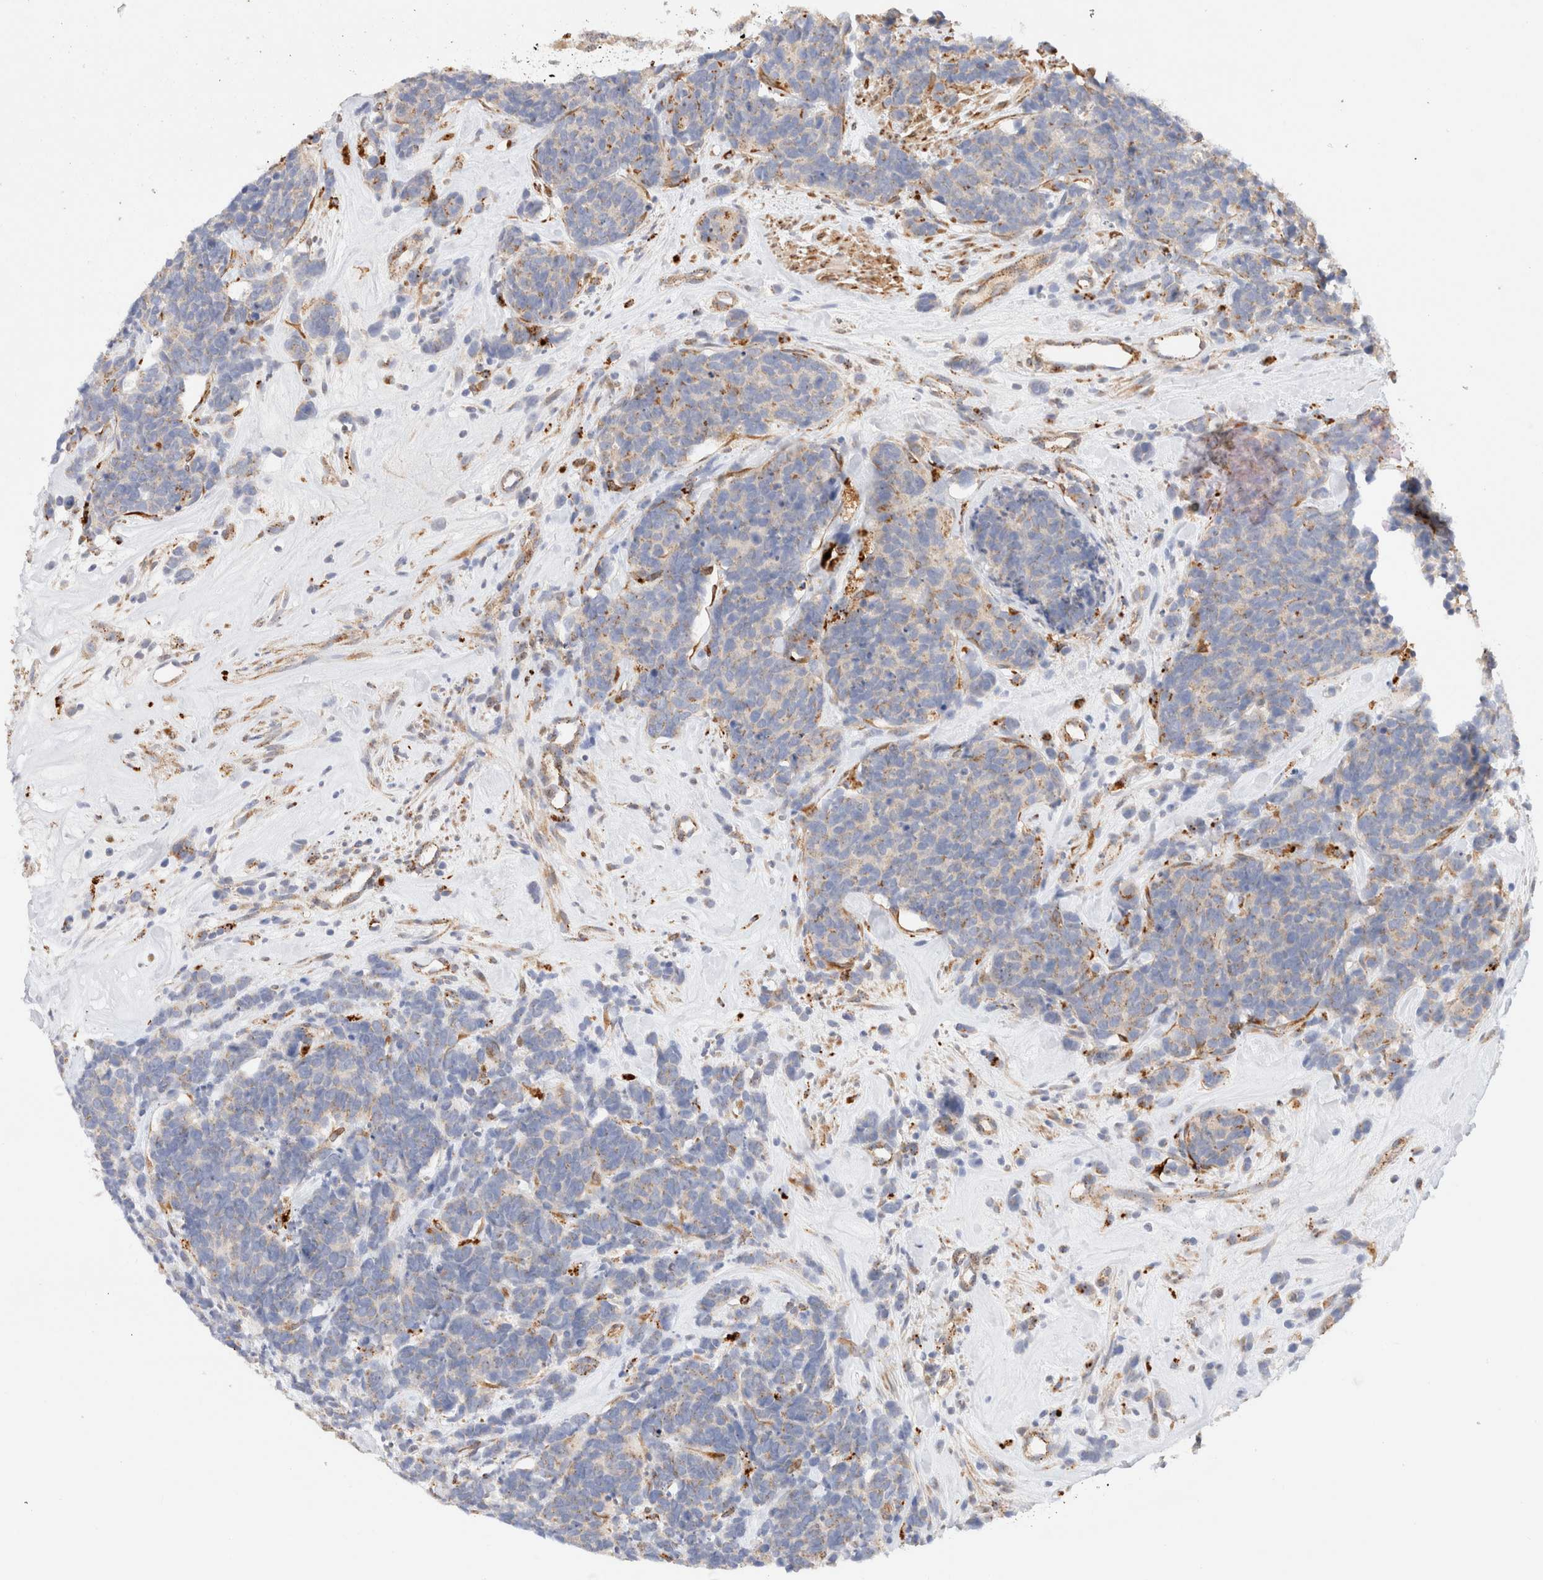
{"staining": {"intensity": "weak", "quantity": "<25%", "location": "cytoplasmic/membranous"}, "tissue": "carcinoid", "cell_type": "Tumor cells", "image_type": "cancer", "snomed": [{"axis": "morphology", "description": "Carcinoma, NOS"}, {"axis": "morphology", "description": "Carcinoid, malignant, NOS"}, {"axis": "topography", "description": "Urinary bladder"}], "caption": "The histopathology image shows no significant expression in tumor cells of carcinoma.", "gene": "RABEPK", "patient": {"sex": "male", "age": 57}}